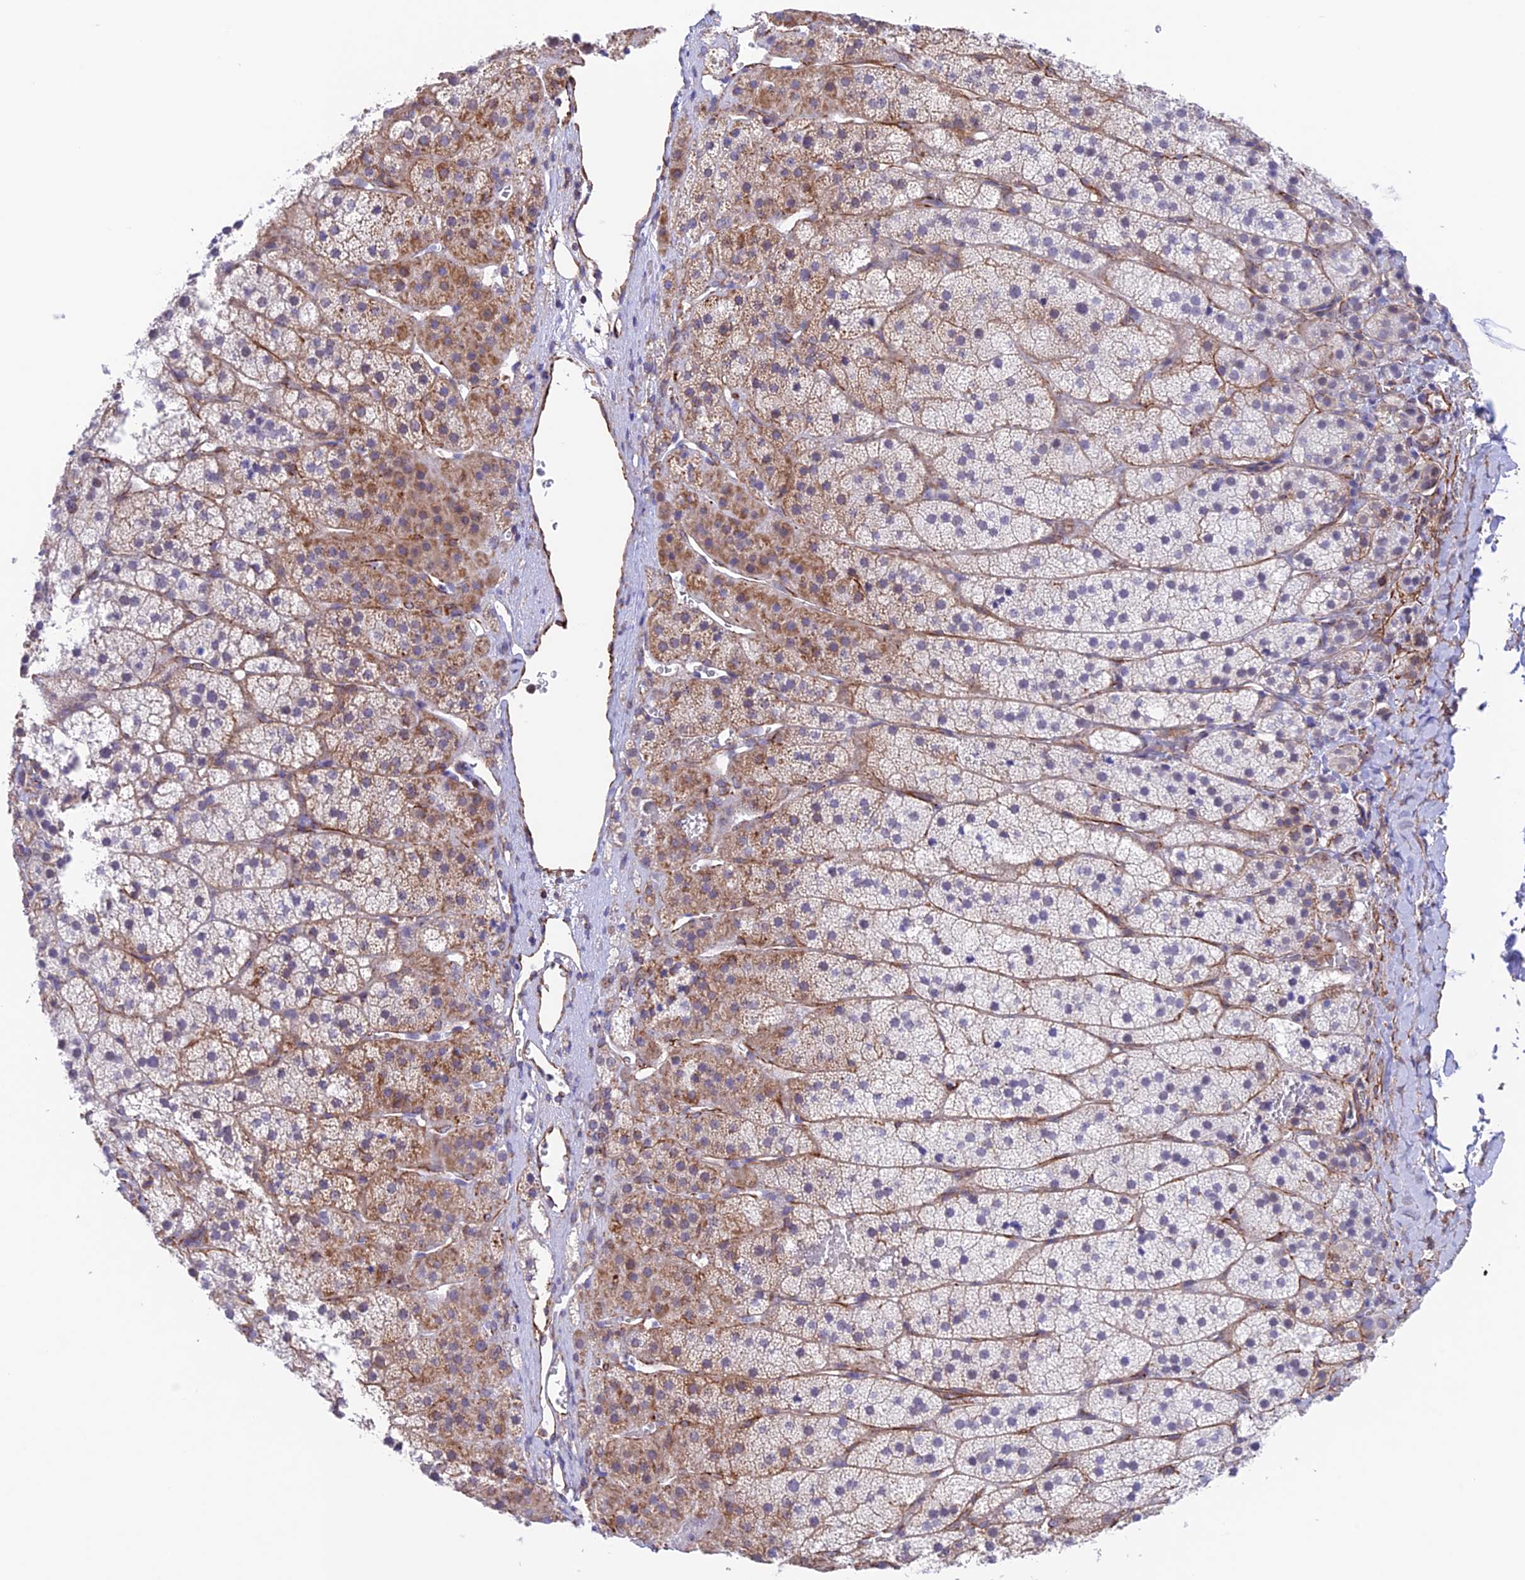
{"staining": {"intensity": "moderate", "quantity": "25%-75%", "location": "cytoplasmic/membranous"}, "tissue": "adrenal gland", "cell_type": "Glandular cells", "image_type": "normal", "snomed": [{"axis": "morphology", "description": "Normal tissue, NOS"}, {"axis": "topography", "description": "Adrenal gland"}], "caption": "Immunohistochemical staining of normal human adrenal gland displays medium levels of moderate cytoplasmic/membranous positivity in about 25%-75% of glandular cells. The protein of interest is shown in brown color, while the nuclei are stained blue.", "gene": "ZNF652", "patient": {"sex": "female", "age": 44}}